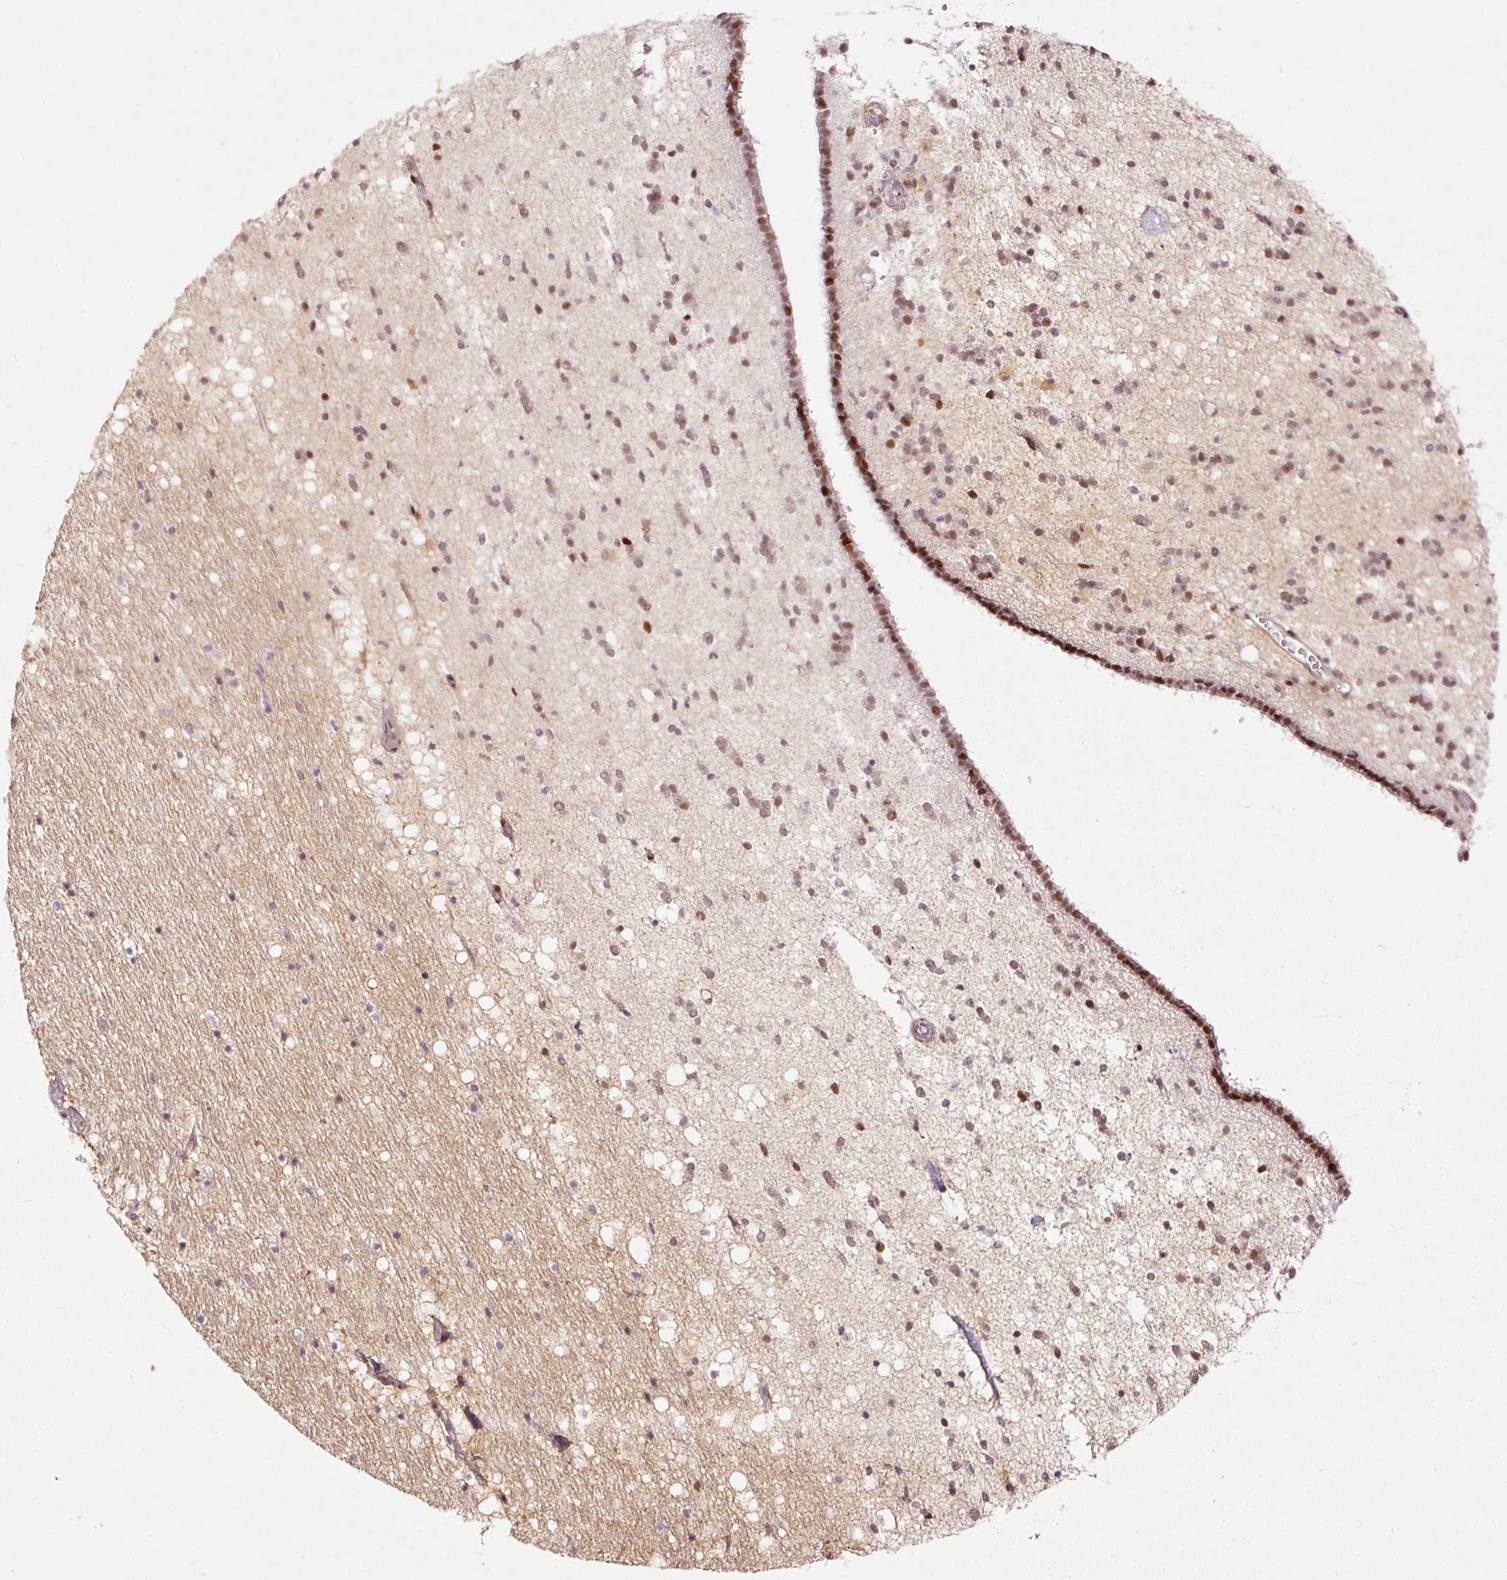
{"staining": {"intensity": "moderate", "quantity": "25%-75%", "location": "nuclear"}, "tissue": "caudate", "cell_type": "Glial cells", "image_type": "normal", "snomed": [{"axis": "morphology", "description": "Normal tissue, NOS"}, {"axis": "topography", "description": "Lateral ventricle wall"}], "caption": "High-power microscopy captured an IHC histopathology image of benign caudate, revealing moderate nuclear staining in approximately 25%-75% of glial cells.", "gene": "ZNF778", "patient": {"sex": "male", "age": 37}}